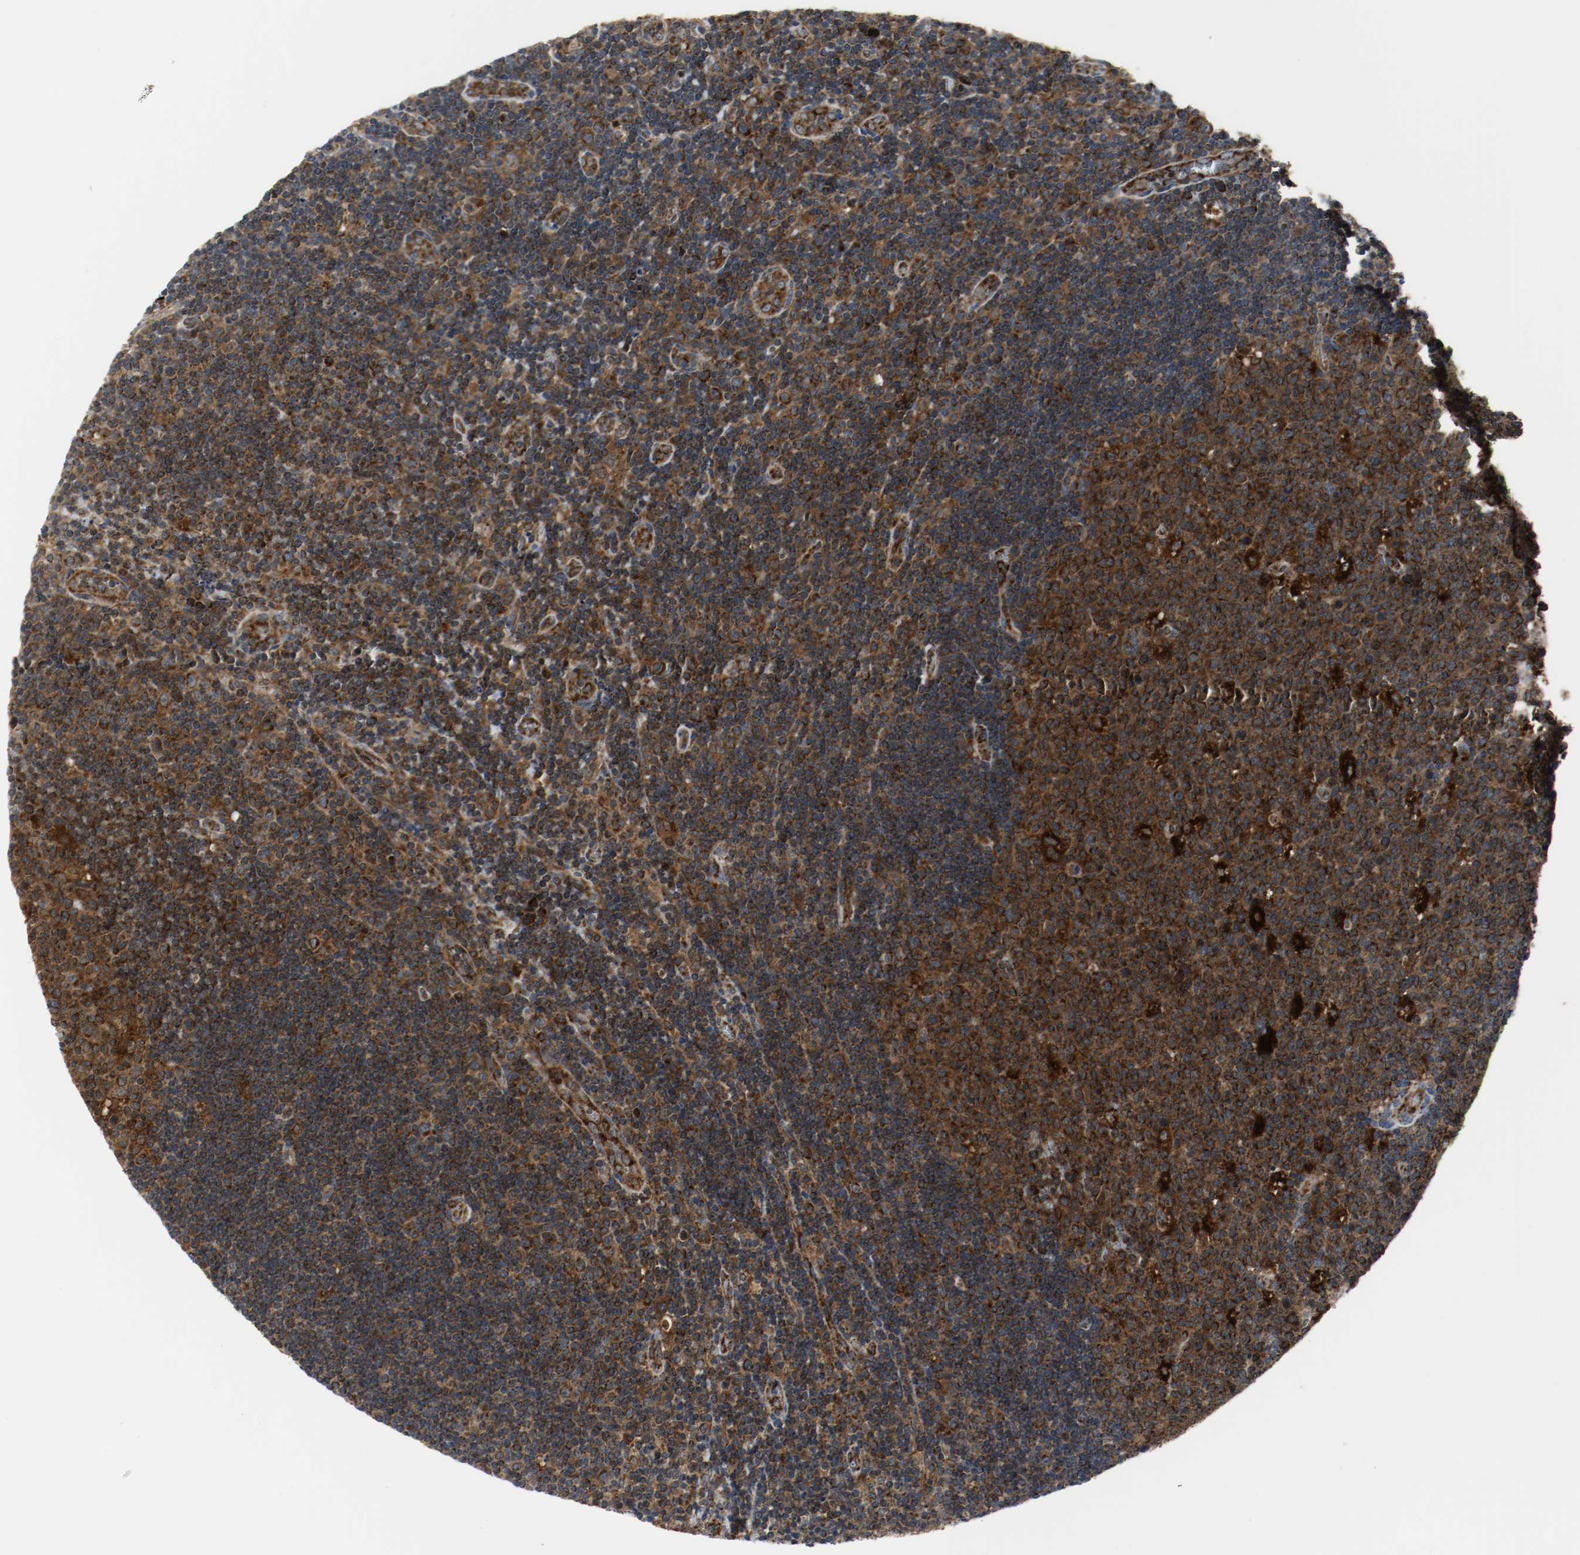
{"staining": {"intensity": "strong", "quantity": ">75%", "location": "cytoplasmic/membranous"}, "tissue": "lymph node", "cell_type": "Germinal center cells", "image_type": "normal", "snomed": [{"axis": "morphology", "description": "Normal tissue, NOS"}, {"axis": "topography", "description": "Lymph node"}, {"axis": "topography", "description": "Salivary gland"}], "caption": "Lymph node was stained to show a protein in brown. There is high levels of strong cytoplasmic/membranous staining in about >75% of germinal center cells. The staining was performed using DAB (3,3'-diaminobenzidine), with brown indicating positive protein expression. Nuclei are stained blue with hematoxylin.", "gene": "TXNRD1", "patient": {"sex": "male", "age": 8}}